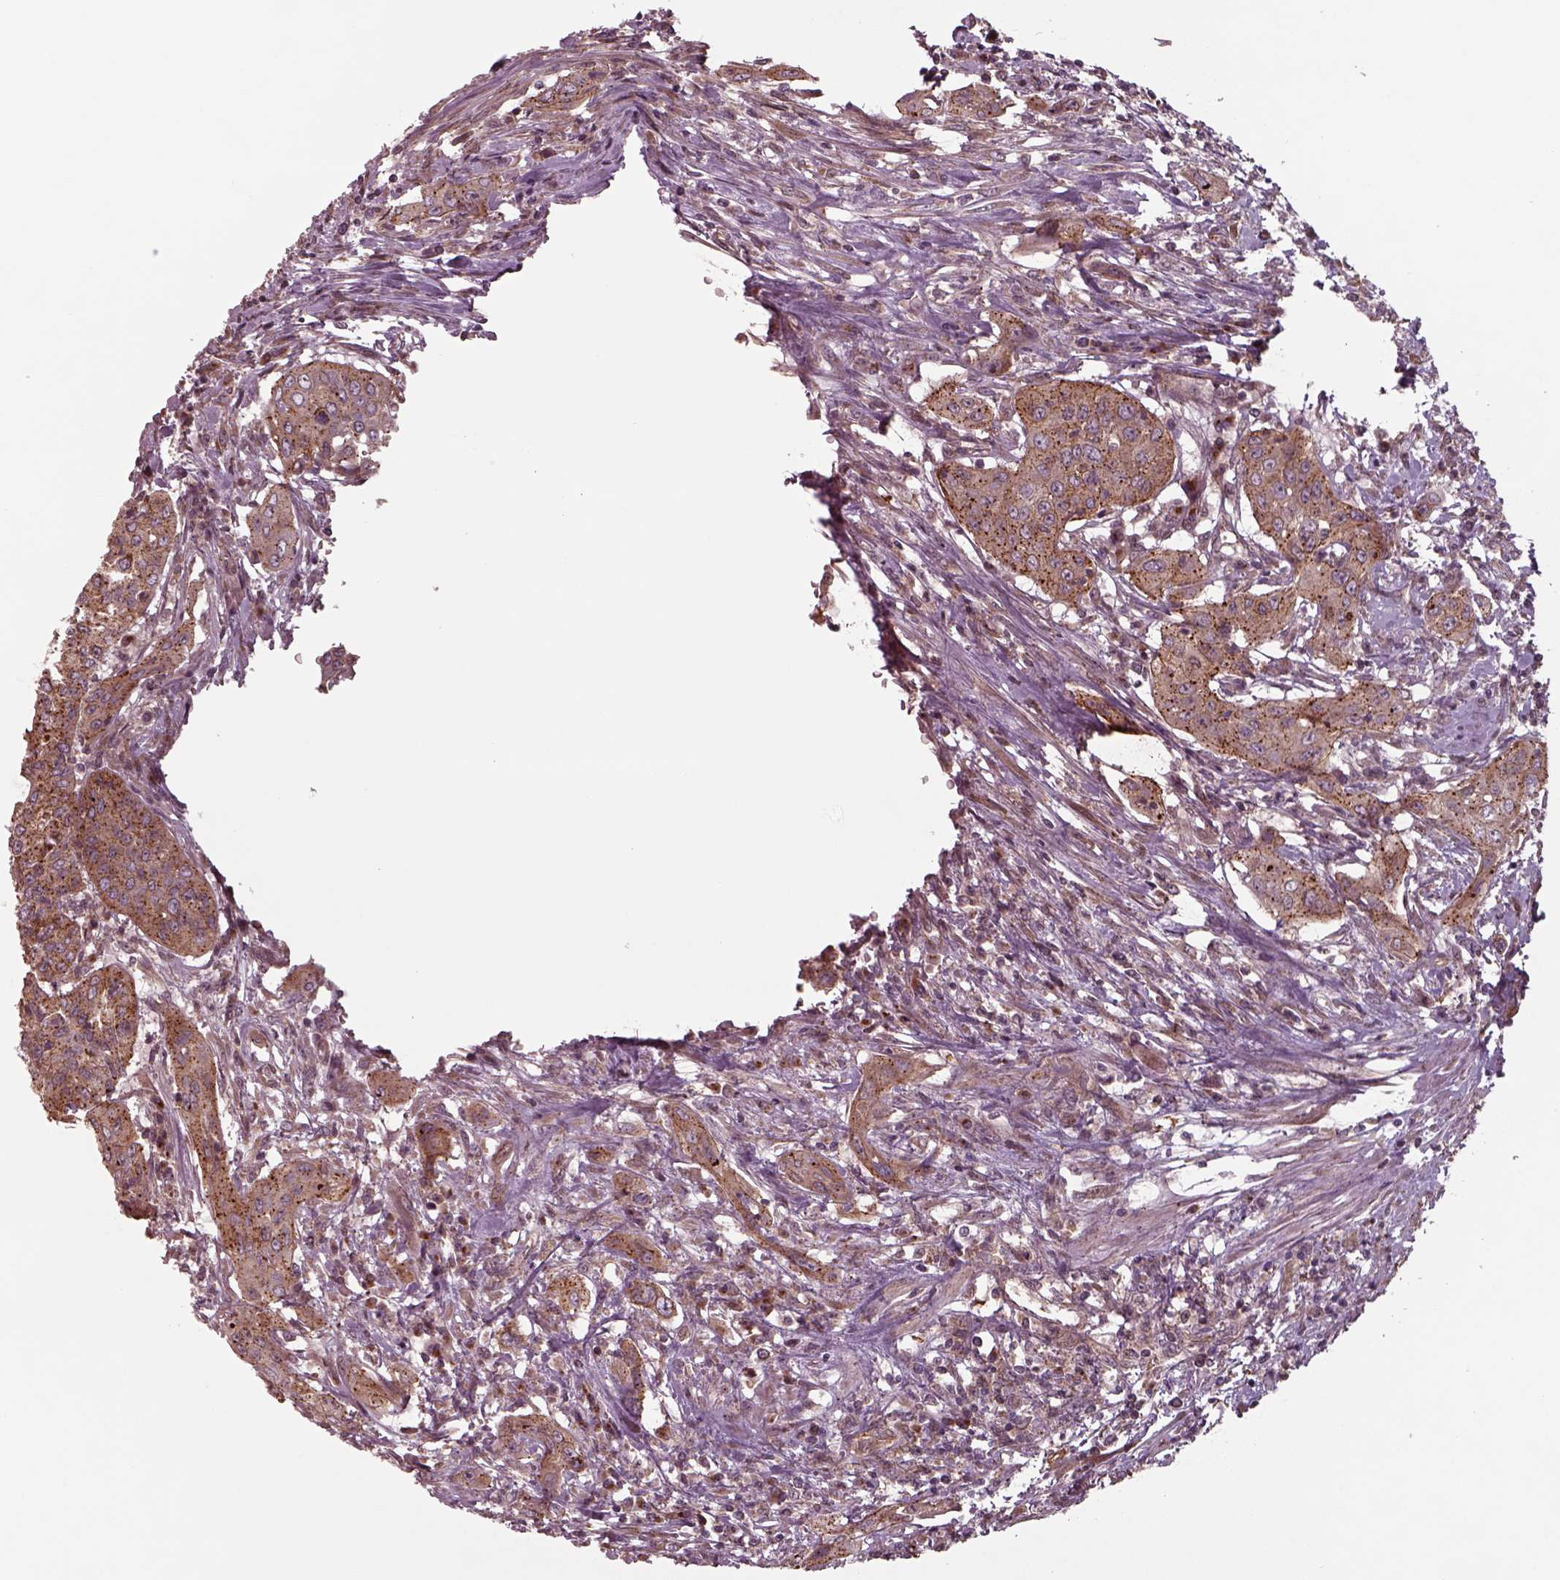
{"staining": {"intensity": "strong", "quantity": ">75%", "location": "cytoplasmic/membranous"}, "tissue": "urothelial cancer", "cell_type": "Tumor cells", "image_type": "cancer", "snomed": [{"axis": "morphology", "description": "Urothelial carcinoma, High grade"}, {"axis": "topography", "description": "Urinary bladder"}], "caption": "Protein expression analysis of human high-grade urothelial carcinoma reveals strong cytoplasmic/membranous expression in approximately >75% of tumor cells. (DAB (3,3'-diaminobenzidine) IHC, brown staining for protein, blue staining for nuclei).", "gene": "CHMP3", "patient": {"sex": "male", "age": 82}}